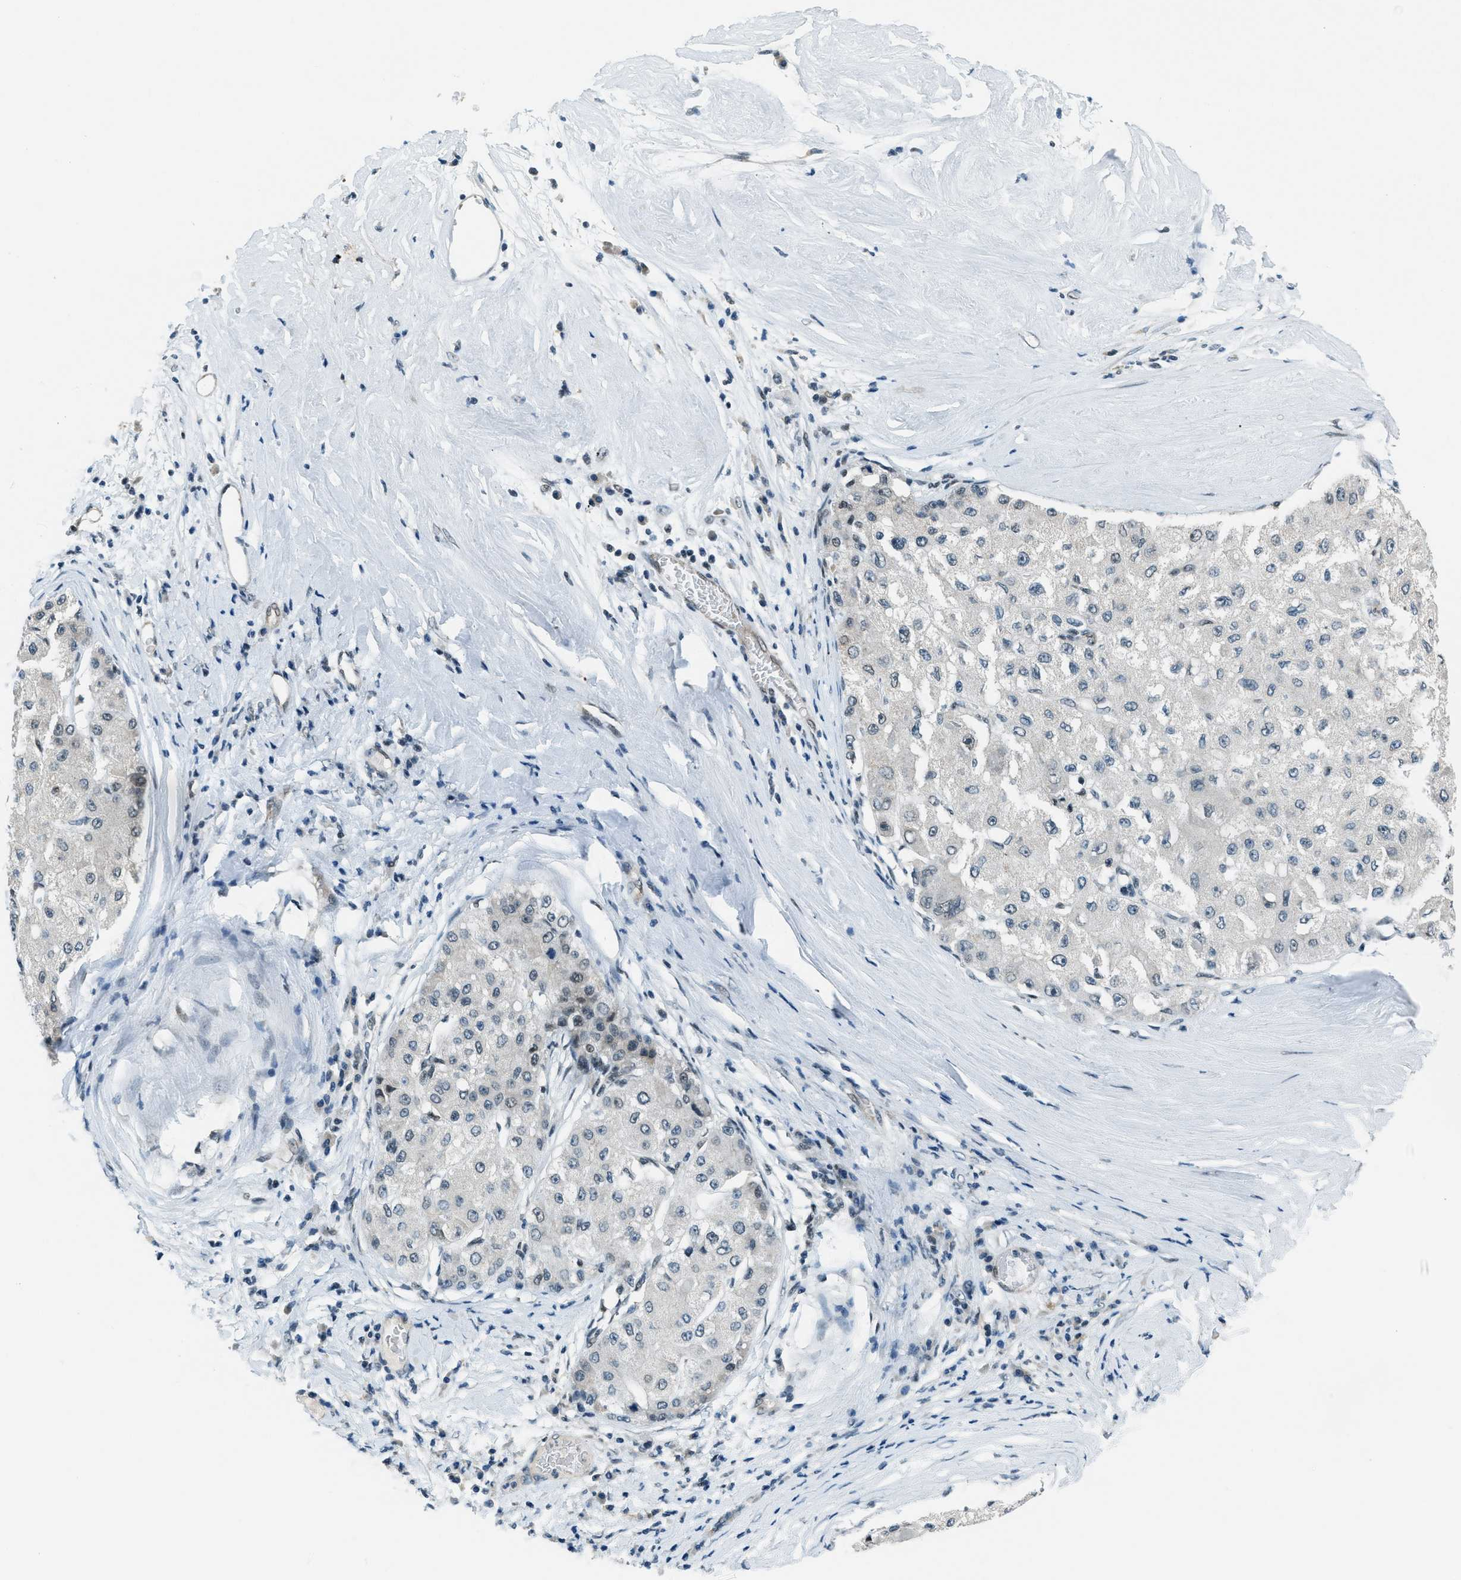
{"staining": {"intensity": "negative", "quantity": "none", "location": "none"}, "tissue": "liver cancer", "cell_type": "Tumor cells", "image_type": "cancer", "snomed": [{"axis": "morphology", "description": "Carcinoma, Hepatocellular, NOS"}, {"axis": "topography", "description": "Liver"}], "caption": "Hepatocellular carcinoma (liver) was stained to show a protein in brown. There is no significant expression in tumor cells. (DAB (3,3'-diaminobenzidine) immunohistochemistry, high magnification).", "gene": "KLF6", "patient": {"sex": "male", "age": 80}}